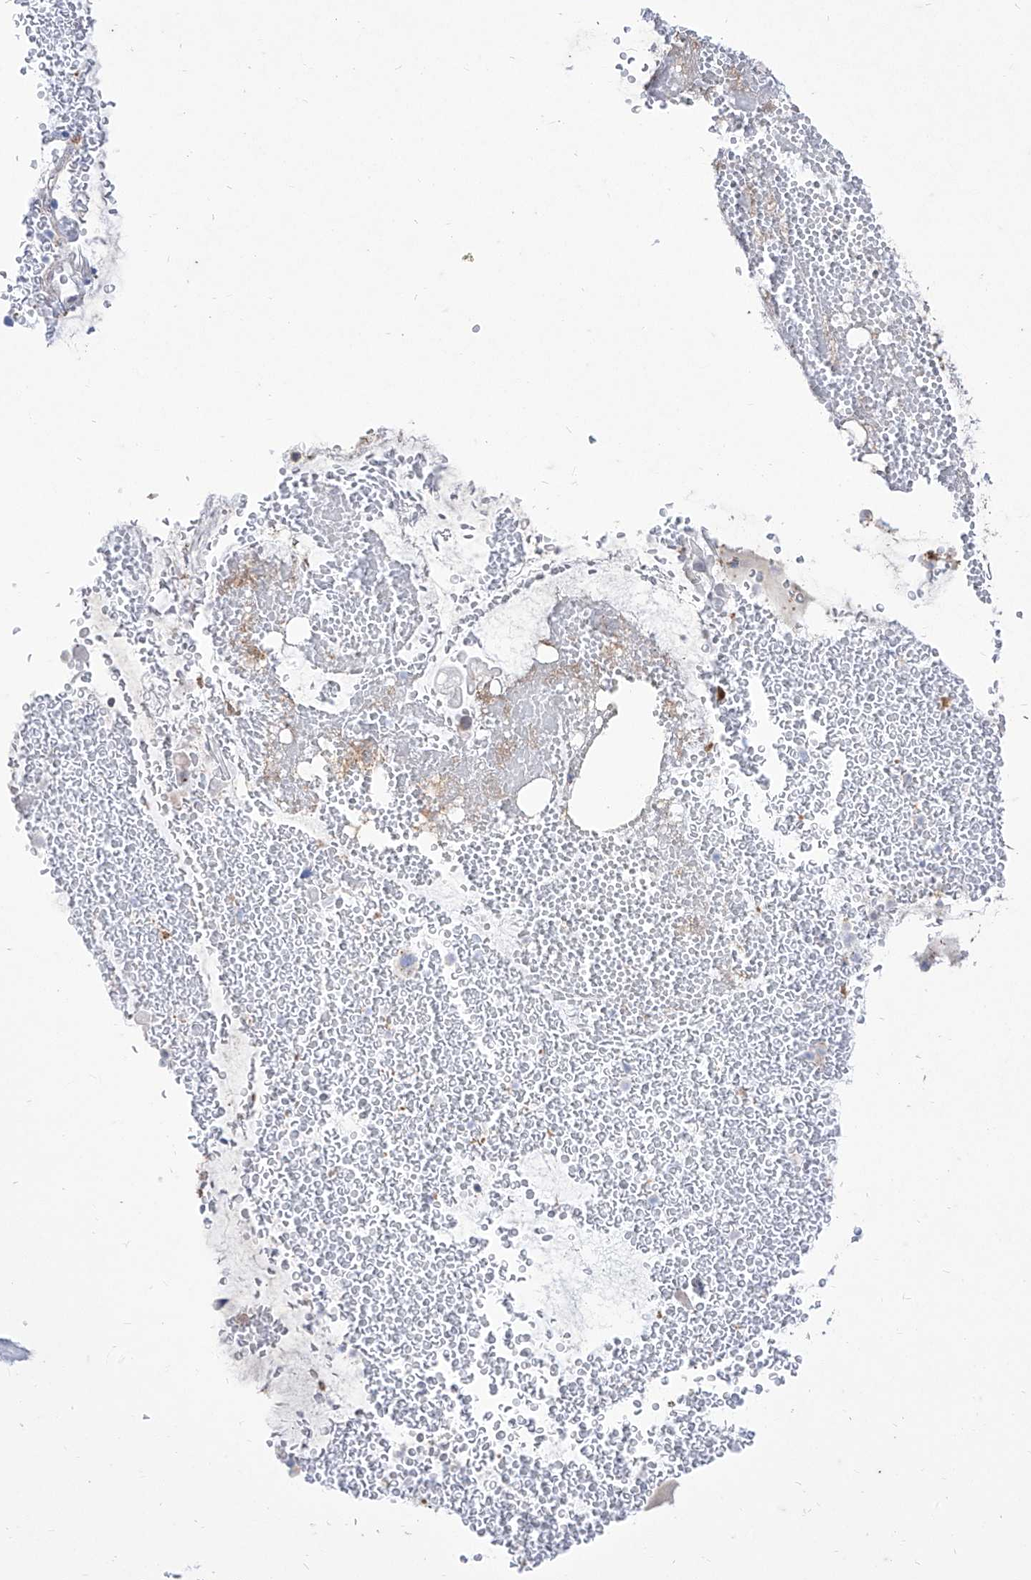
{"staining": {"intensity": "negative", "quantity": "none", "location": "none"}, "tissue": "bronchus", "cell_type": "Respiratory epithelial cells", "image_type": "normal", "snomed": [{"axis": "morphology", "description": "Normal tissue, NOS"}, {"axis": "morphology", "description": "Squamous cell carcinoma, NOS"}, {"axis": "topography", "description": "Lymph node"}, {"axis": "topography", "description": "Bronchus"}, {"axis": "topography", "description": "Lung"}], "caption": "DAB immunohistochemical staining of normal human bronchus reveals no significant expression in respiratory epithelial cells.", "gene": "C1orf74", "patient": {"sex": "male", "age": 66}}